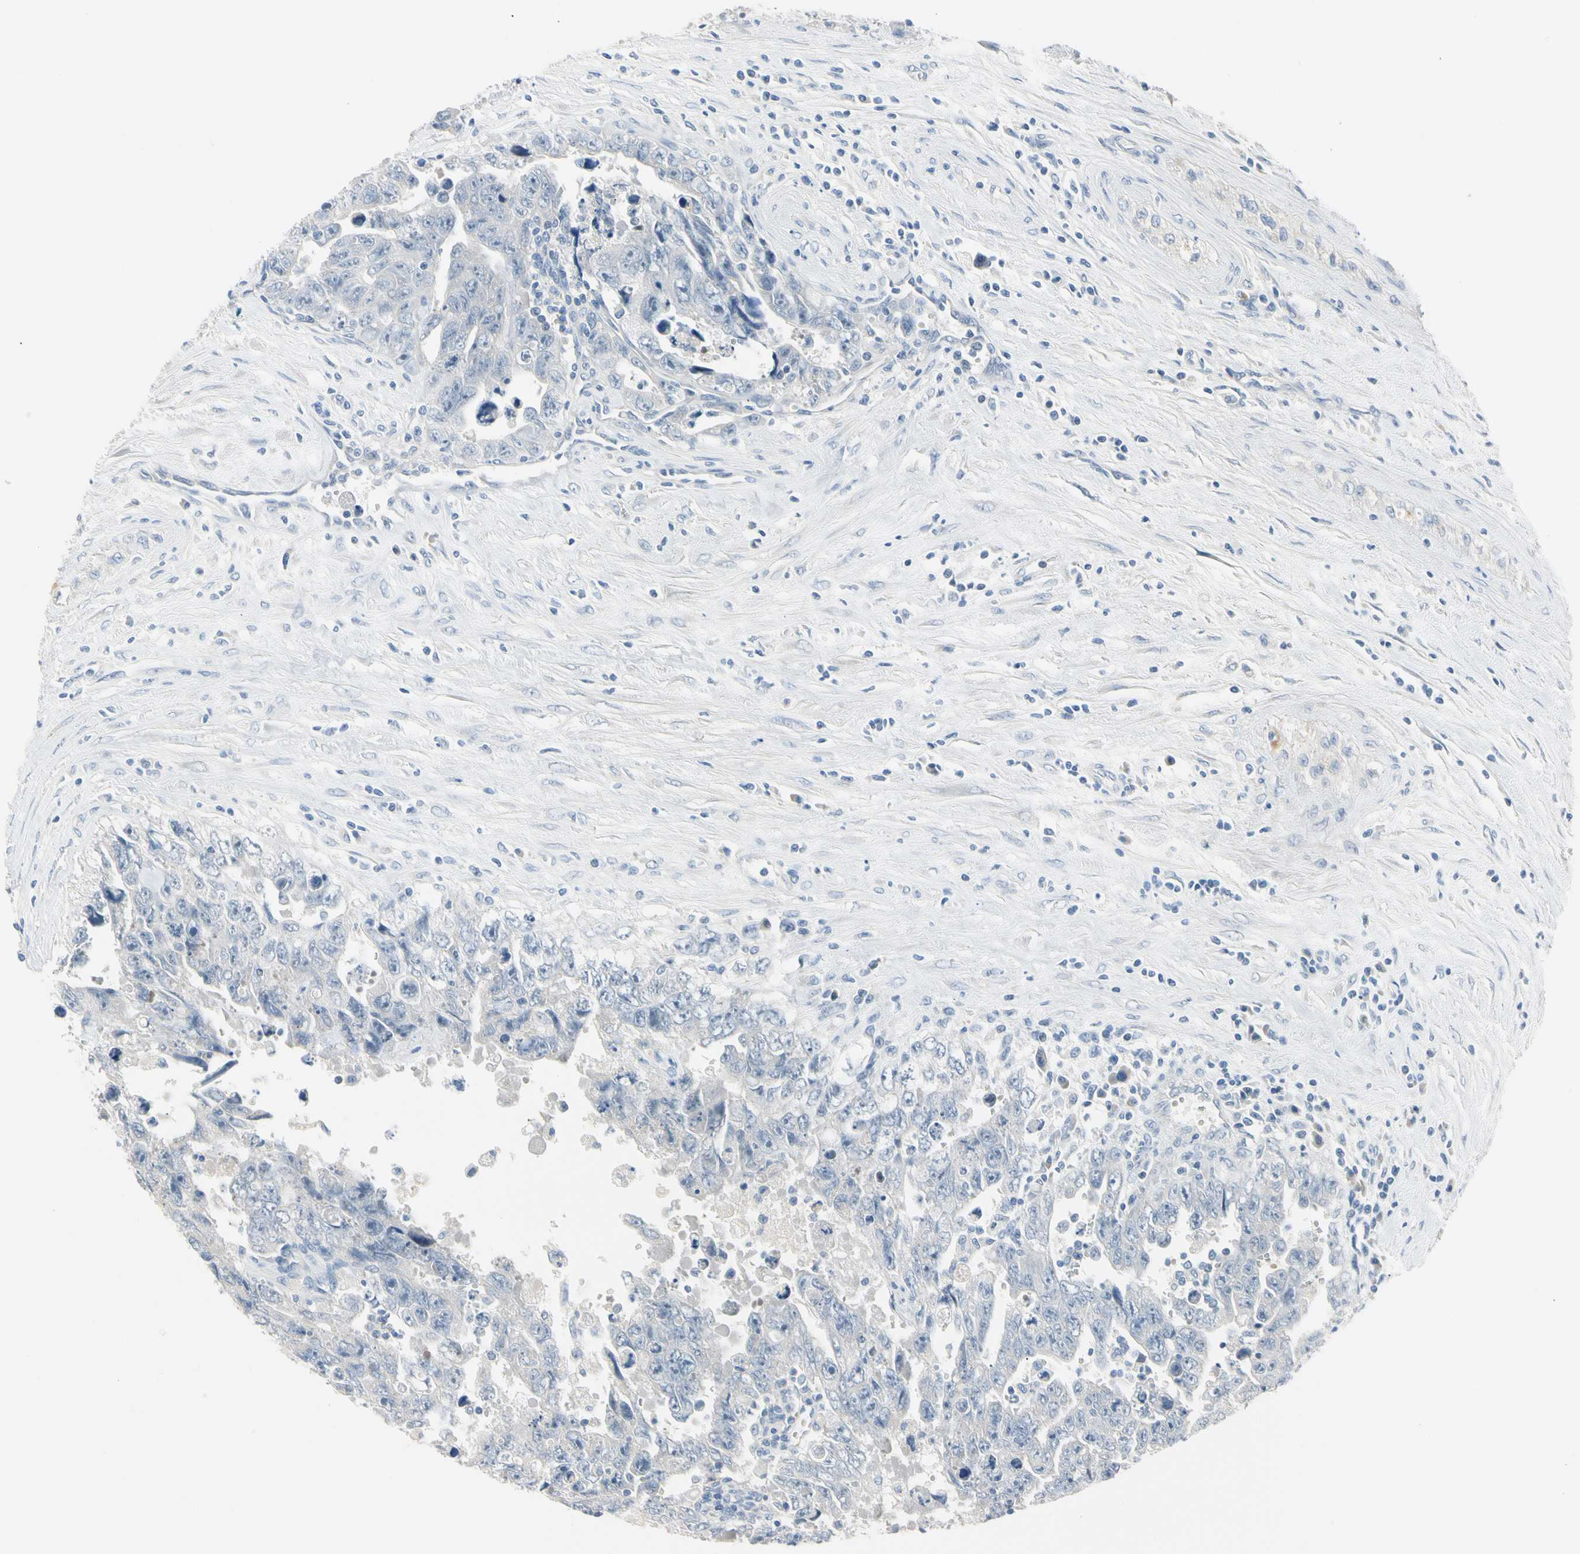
{"staining": {"intensity": "negative", "quantity": "none", "location": "none"}, "tissue": "testis cancer", "cell_type": "Tumor cells", "image_type": "cancer", "snomed": [{"axis": "morphology", "description": "Carcinoma, Embryonal, NOS"}, {"axis": "topography", "description": "Testis"}], "caption": "This is a histopathology image of immunohistochemistry (IHC) staining of testis cancer (embryonal carcinoma), which shows no expression in tumor cells.", "gene": "MARK1", "patient": {"sex": "male", "age": 28}}